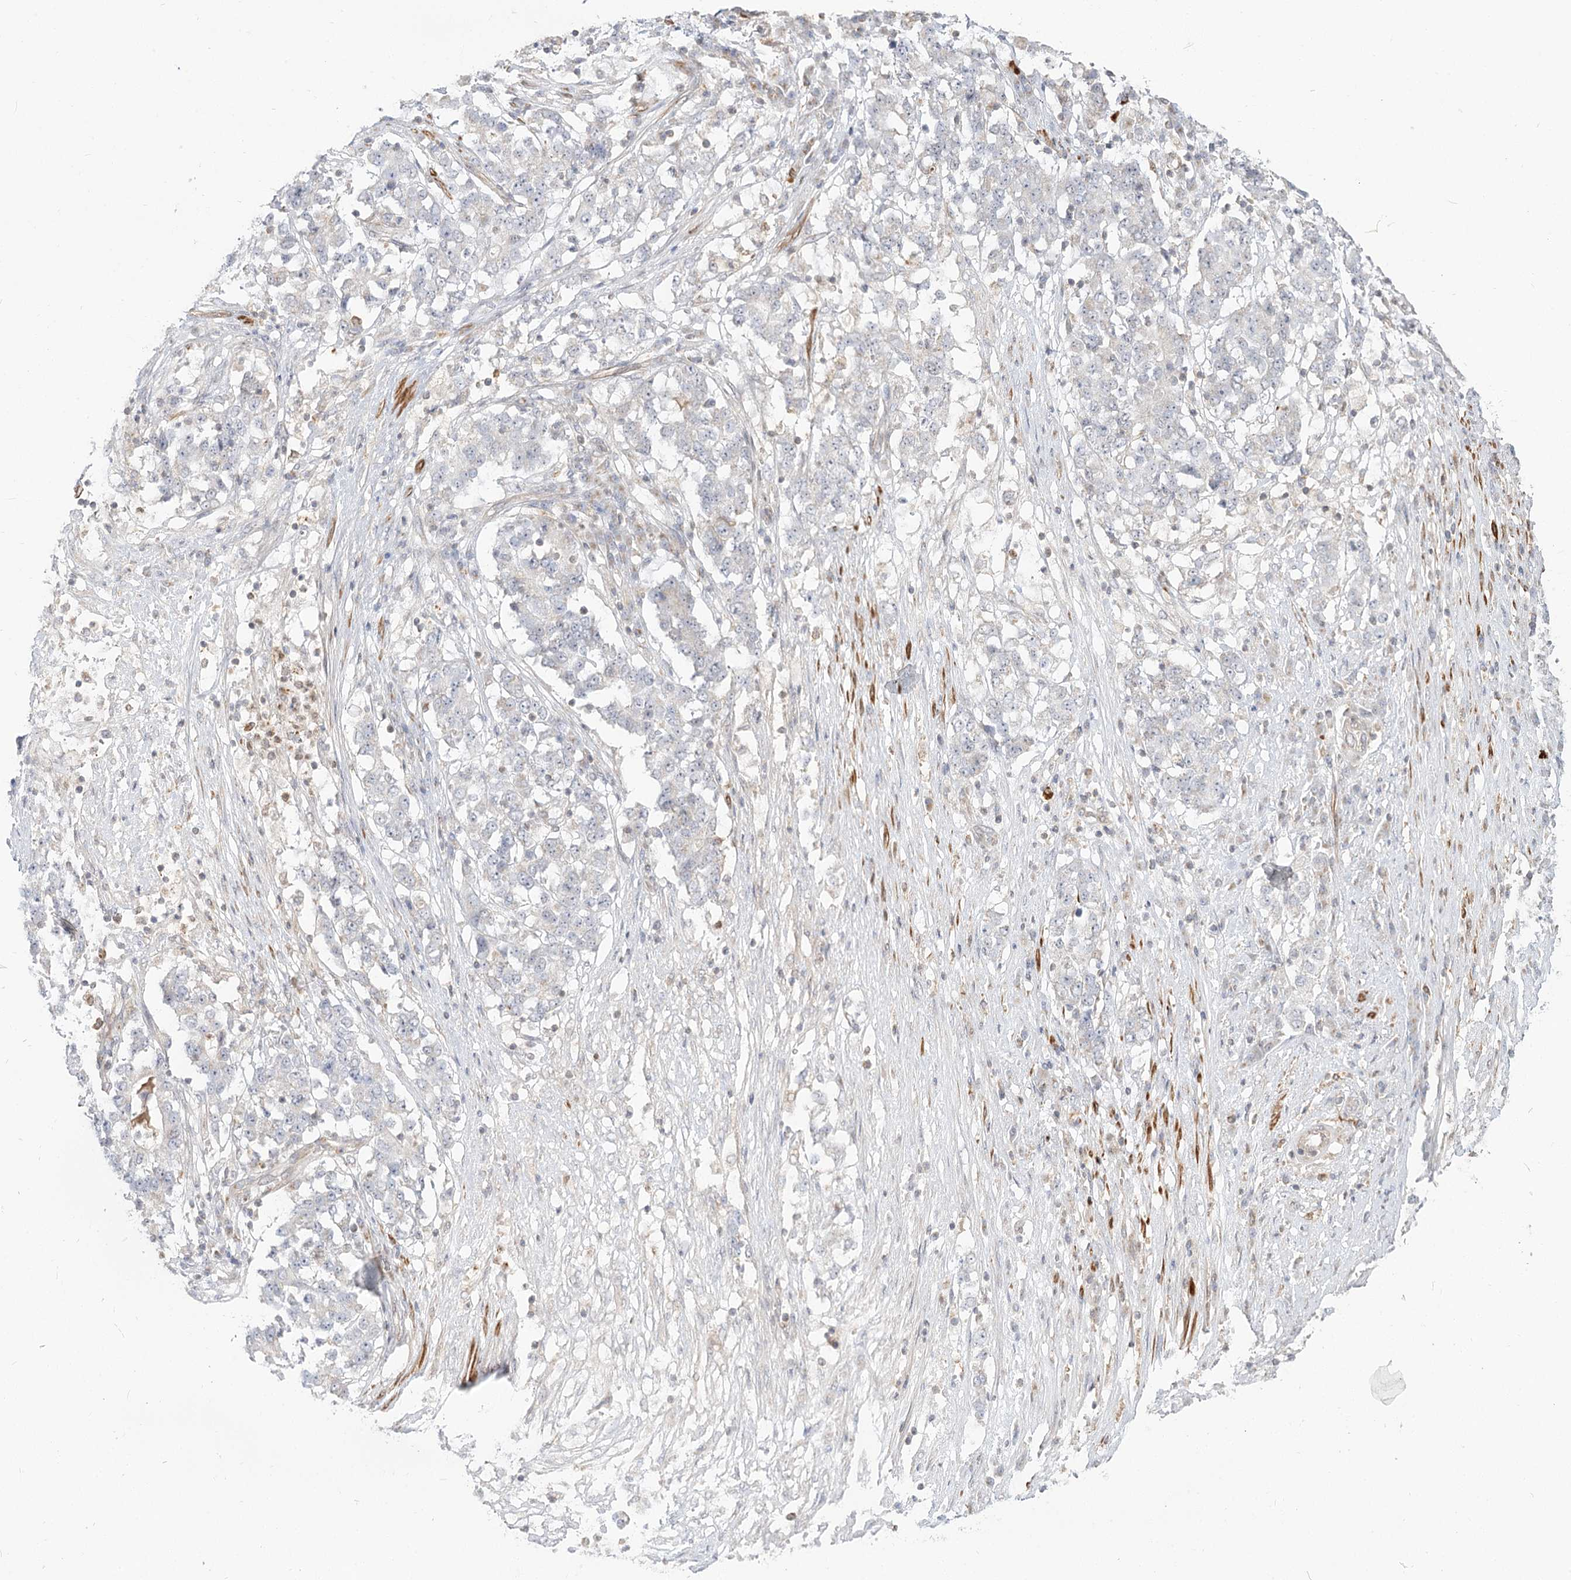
{"staining": {"intensity": "negative", "quantity": "none", "location": "none"}, "tissue": "stomach cancer", "cell_type": "Tumor cells", "image_type": "cancer", "snomed": [{"axis": "morphology", "description": "Adenocarcinoma, NOS"}, {"axis": "topography", "description": "Stomach"}], "caption": "Tumor cells are negative for protein expression in human stomach cancer (adenocarcinoma).", "gene": "MTMR3", "patient": {"sex": "male", "age": 59}}